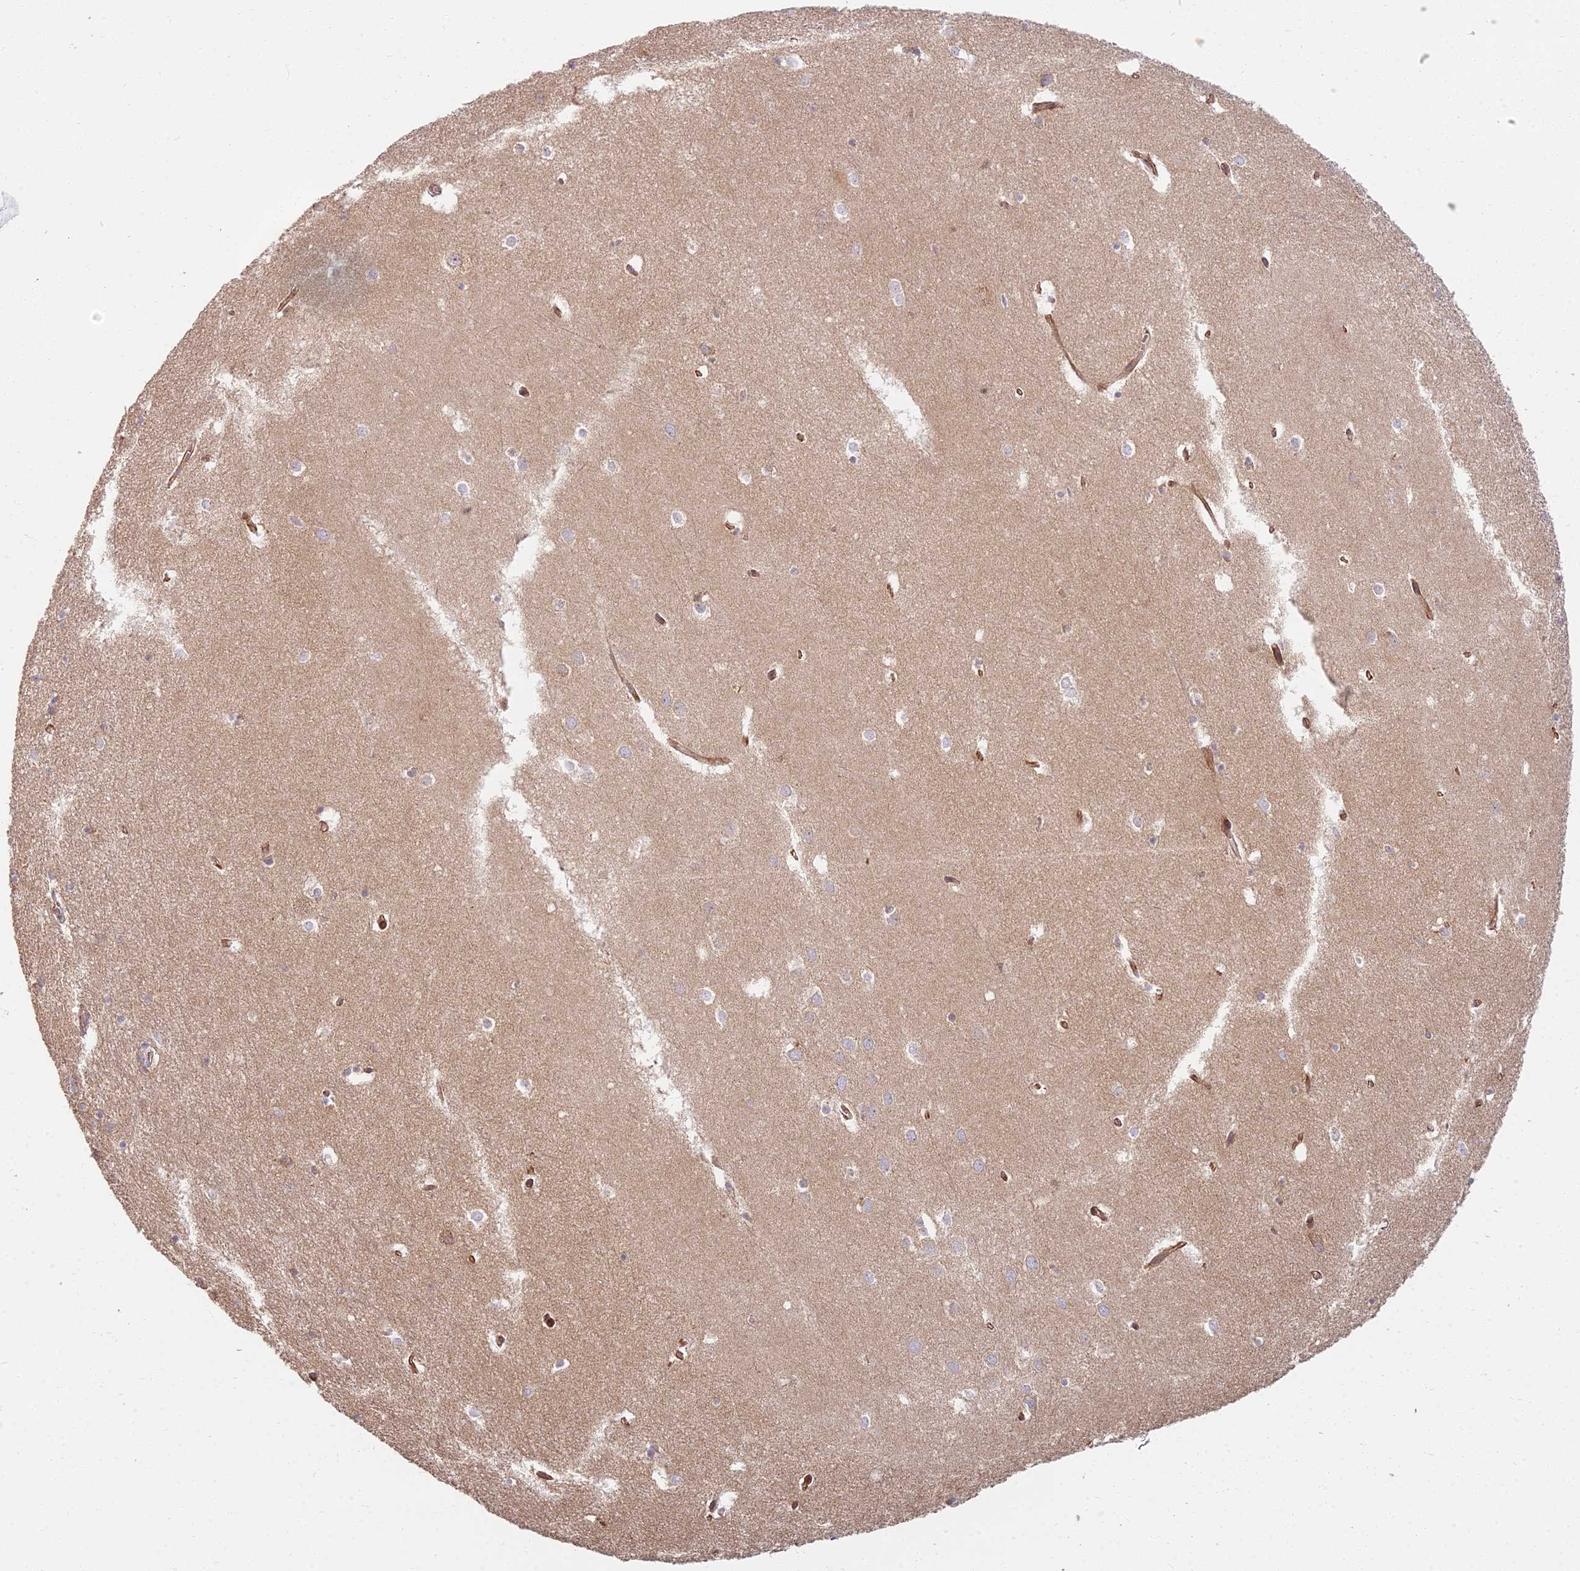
{"staining": {"intensity": "negative", "quantity": "none", "location": "none"}, "tissue": "hippocampus", "cell_type": "Glial cells", "image_type": "normal", "snomed": [{"axis": "morphology", "description": "Normal tissue, NOS"}, {"axis": "topography", "description": "Hippocampus"}], "caption": "IHC of unremarkable hippocampus displays no expression in glial cells.", "gene": "RBSN", "patient": {"sex": "female", "age": 64}}